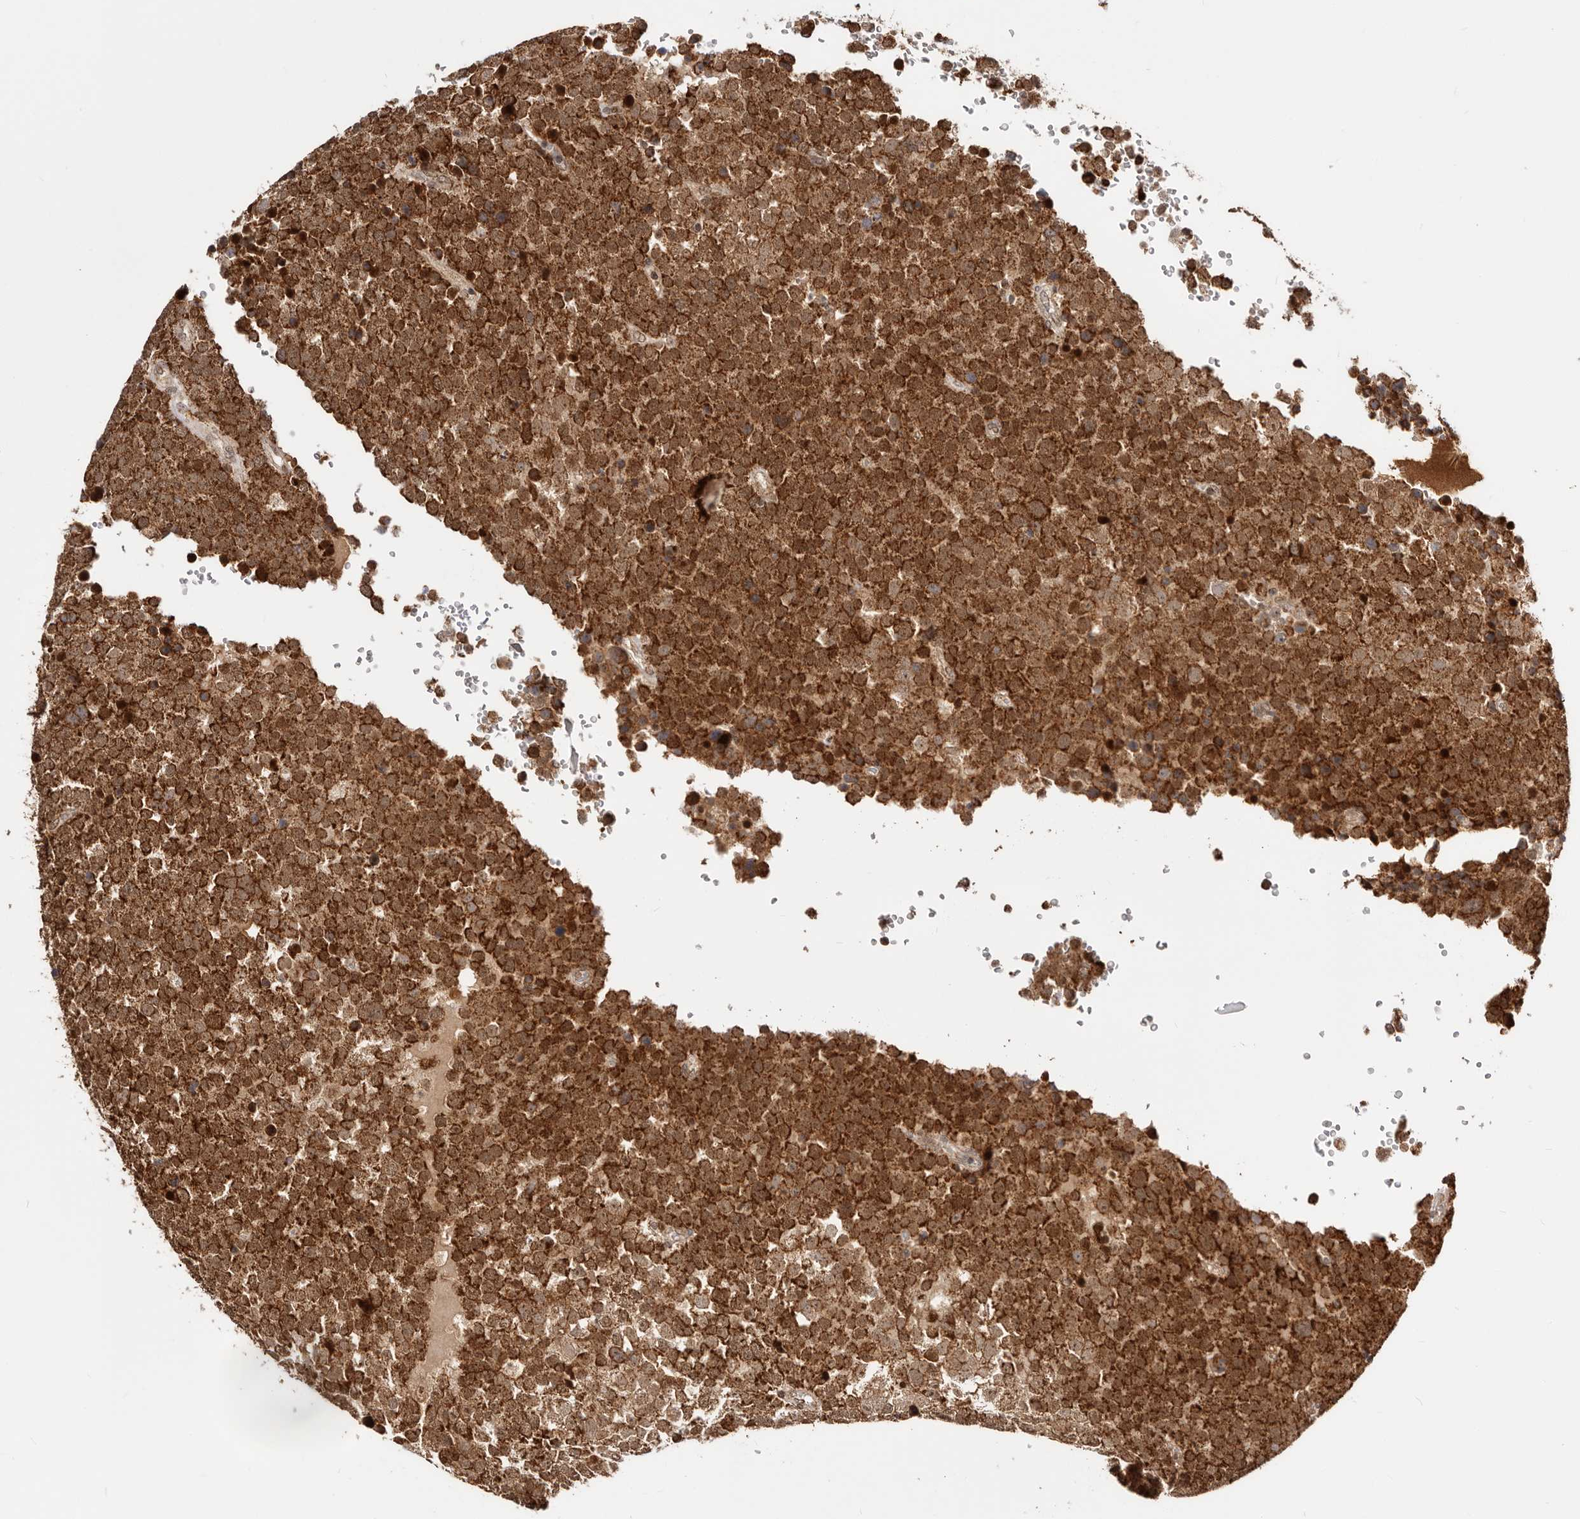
{"staining": {"intensity": "strong", "quantity": ">75%", "location": "cytoplasmic/membranous,nuclear"}, "tissue": "testis cancer", "cell_type": "Tumor cells", "image_type": "cancer", "snomed": [{"axis": "morphology", "description": "Seminoma, NOS"}, {"axis": "topography", "description": "Testis"}], "caption": "The immunohistochemical stain shows strong cytoplasmic/membranous and nuclear staining in tumor cells of seminoma (testis) tissue.", "gene": "SEC14L1", "patient": {"sex": "male", "age": 71}}